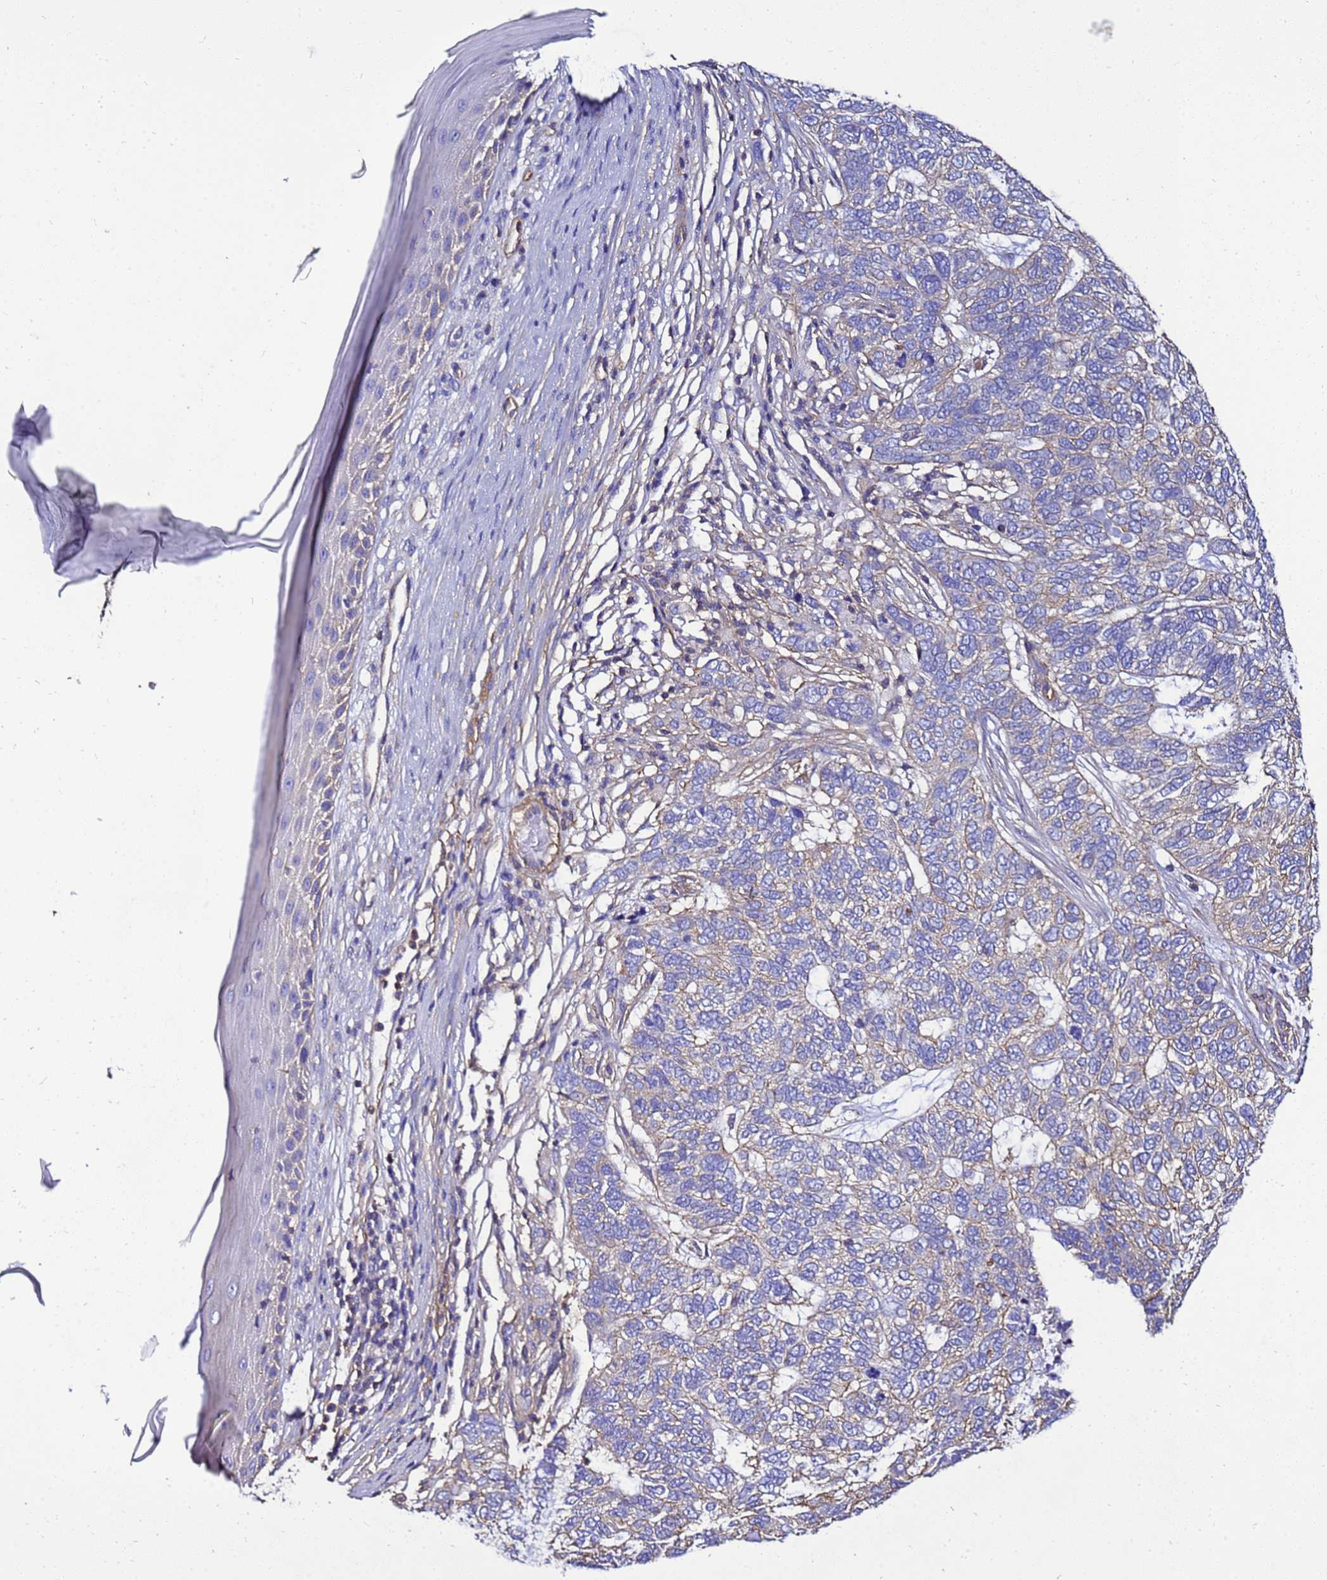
{"staining": {"intensity": "weak", "quantity": "<25%", "location": "cytoplasmic/membranous"}, "tissue": "skin cancer", "cell_type": "Tumor cells", "image_type": "cancer", "snomed": [{"axis": "morphology", "description": "Basal cell carcinoma"}, {"axis": "topography", "description": "Skin"}], "caption": "Immunohistochemistry (IHC) histopathology image of skin cancer stained for a protein (brown), which reveals no expression in tumor cells. The staining is performed using DAB brown chromogen with nuclei counter-stained in using hematoxylin.", "gene": "MYL12A", "patient": {"sex": "female", "age": 65}}